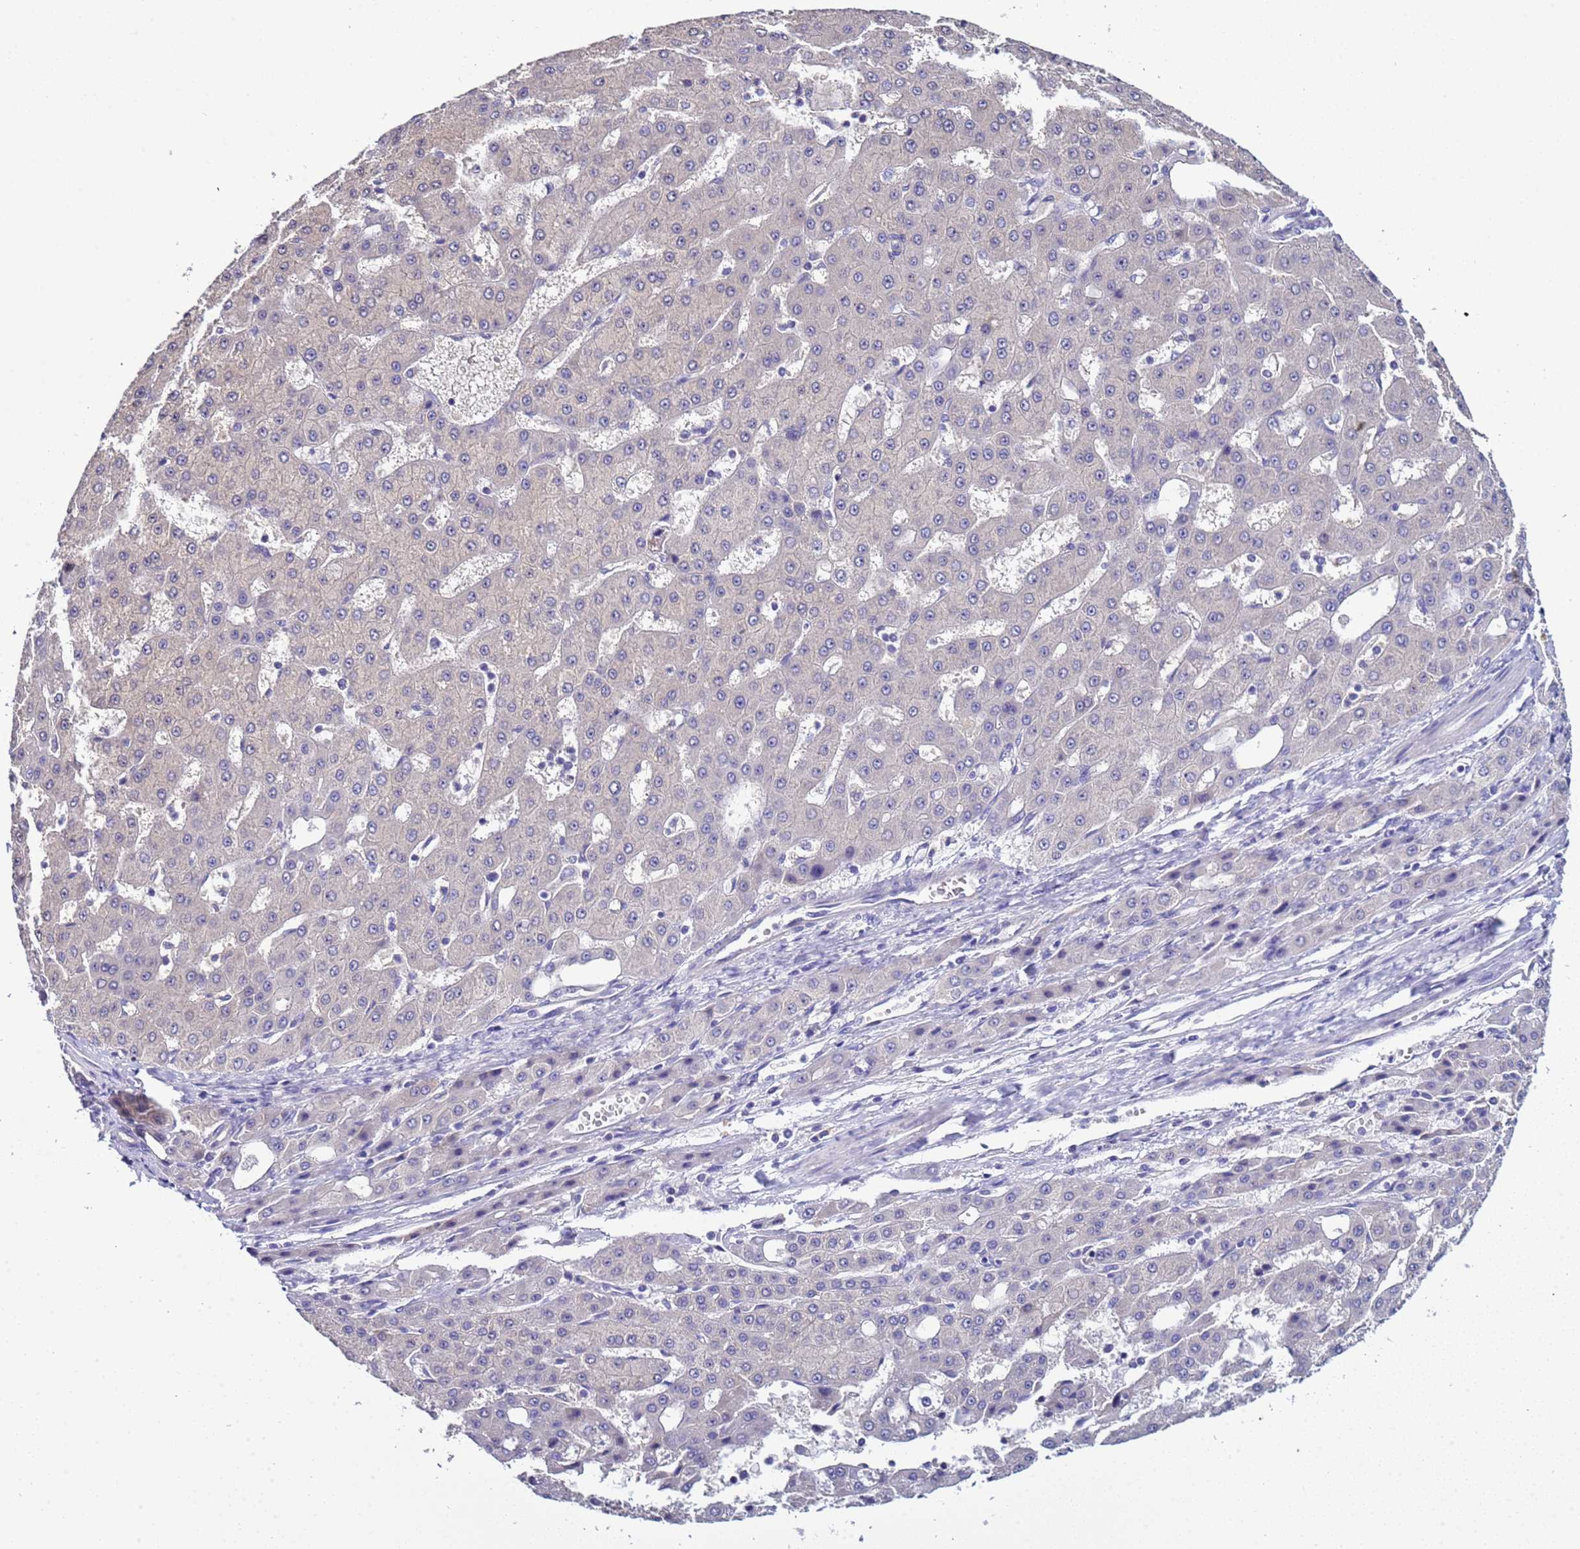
{"staining": {"intensity": "weak", "quantity": "<25%", "location": "nuclear"}, "tissue": "liver cancer", "cell_type": "Tumor cells", "image_type": "cancer", "snomed": [{"axis": "morphology", "description": "Carcinoma, Hepatocellular, NOS"}, {"axis": "topography", "description": "Liver"}], "caption": "DAB immunohistochemical staining of liver hepatocellular carcinoma exhibits no significant staining in tumor cells. (Immunohistochemistry (ihc), brightfield microscopy, high magnification).", "gene": "ELMOD2", "patient": {"sex": "male", "age": 47}}